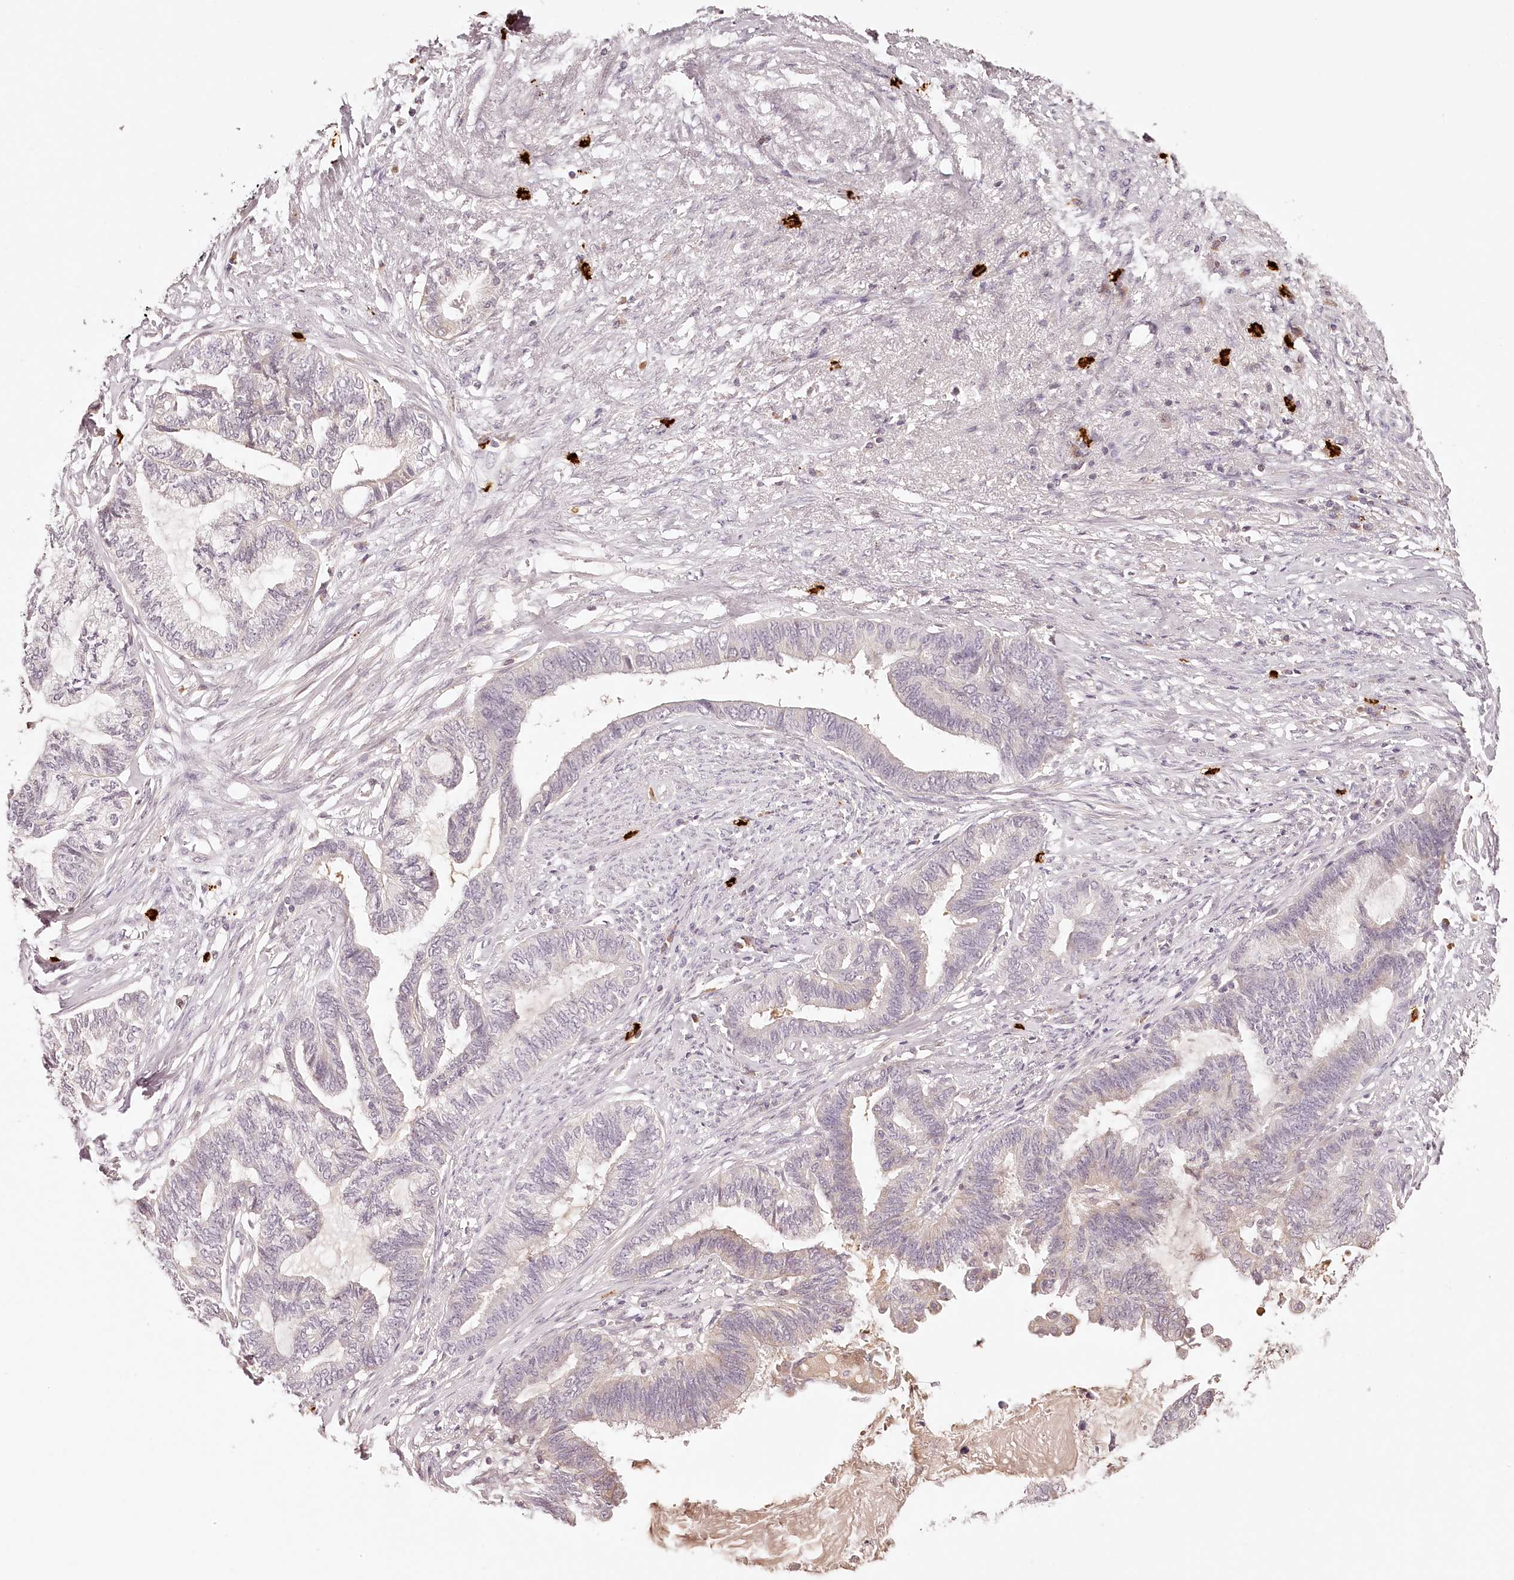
{"staining": {"intensity": "negative", "quantity": "none", "location": "none"}, "tissue": "endometrial cancer", "cell_type": "Tumor cells", "image_type": "cancer", "snomed": [{"axis": "morphology", "description": "Adenocarcinoma, NOS"}, {"axis": "topography", "description": "Endometrium"}], "caption": "Endometrial cancer (adenocarcinoma) stained for a protein using IHC exhibits no positivity tumor cells.", "gene": "SYNGR1", "patient": {"sex": "female", "age": 86}}